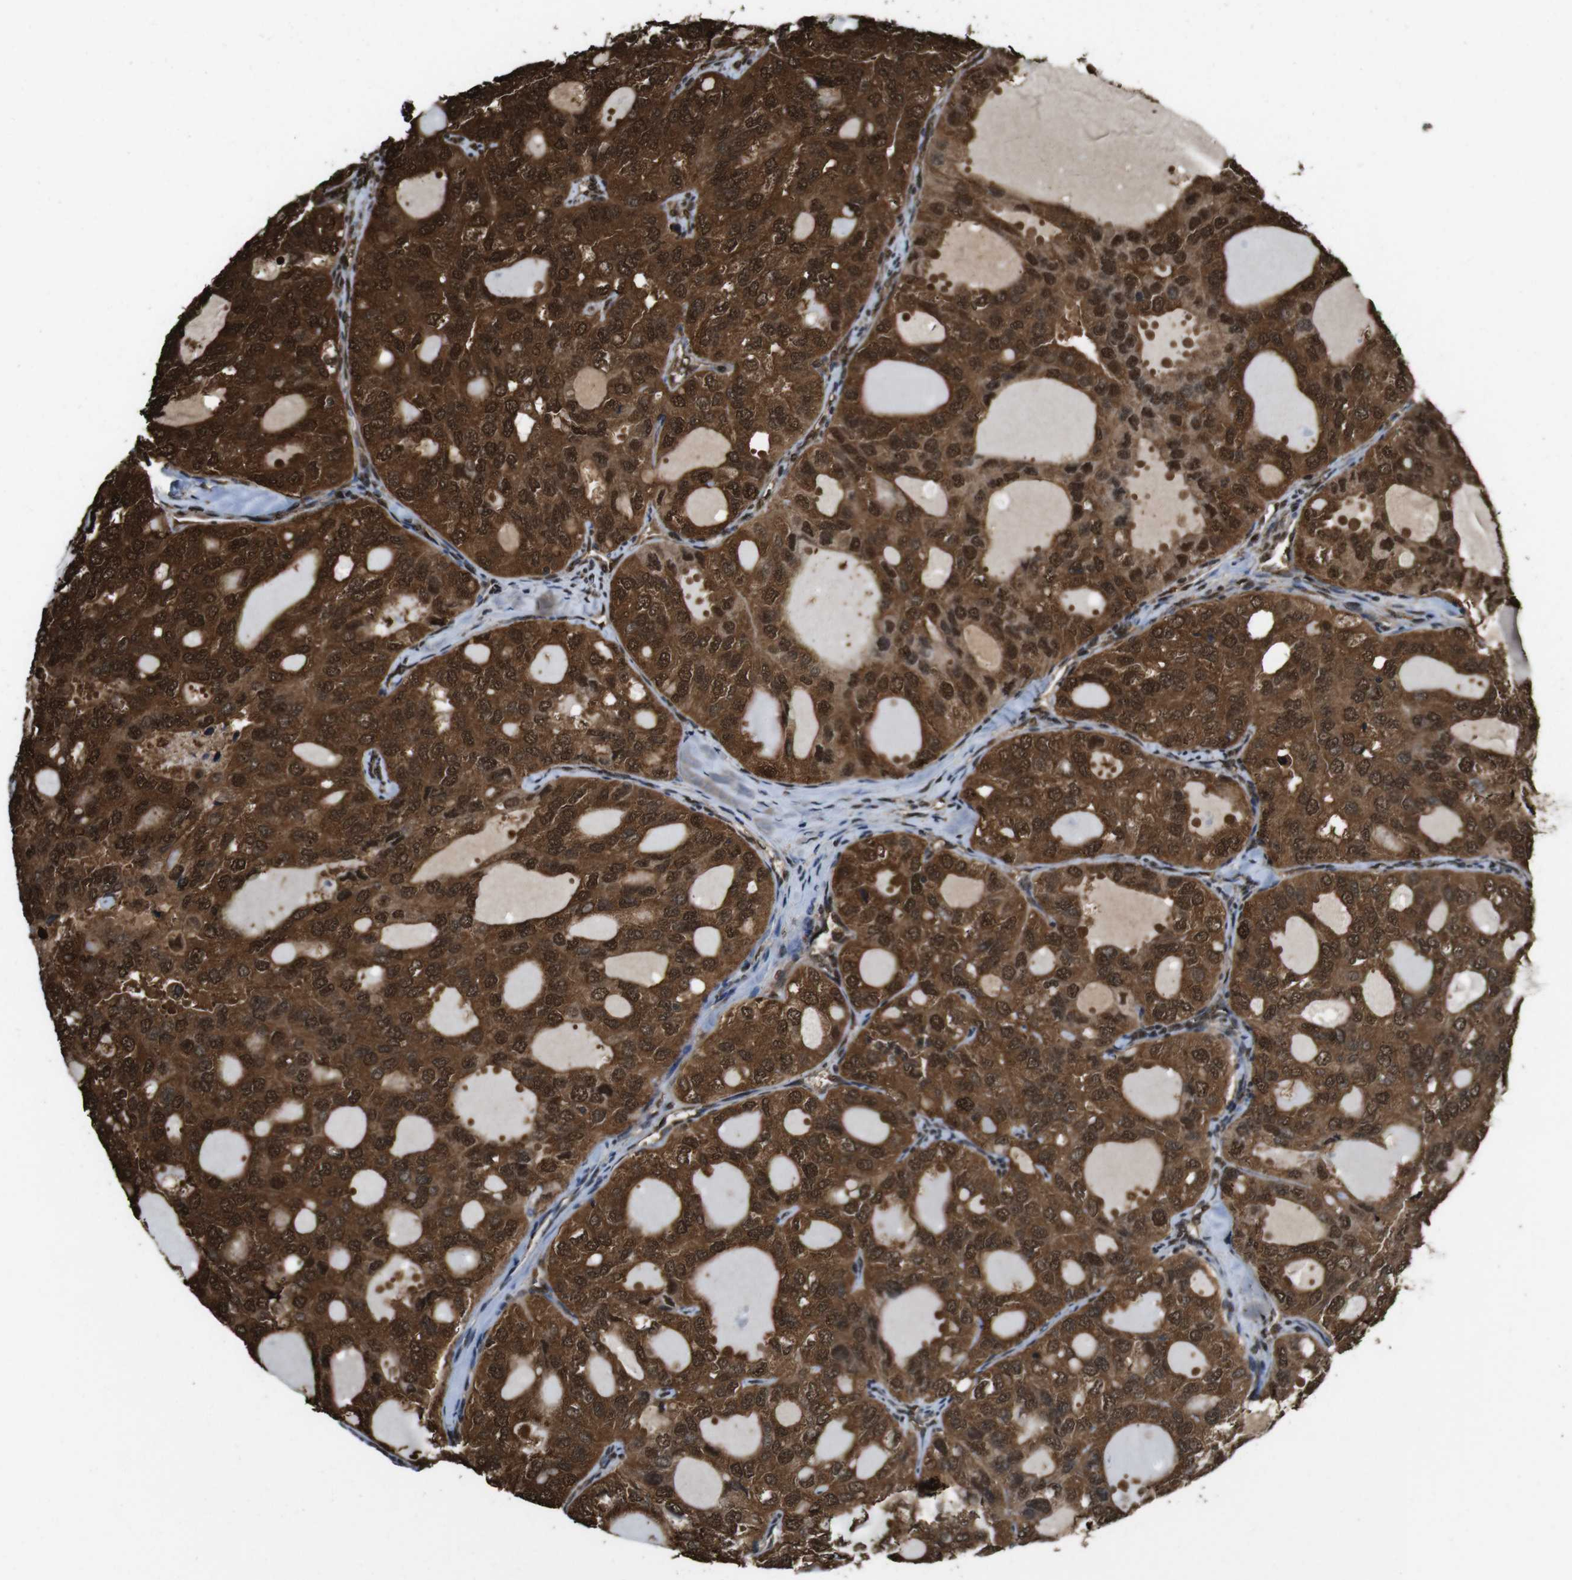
{"staining": {"intensity": "strong", "quantity": ">75%", "location": "cytoplasmic/membranous,nuclear"}, "tissue": "thyroid cancer", "cell_type": "Tumor cells", "image_type": "cancer", "snomed": [{"axis": "morphology", "description": "Follicular adenoma carcinoma, NOS"}, {"axis": "topography", "description": "Thyroid gland"}], "caption": "About >75% of tumor cells in thyroid cancer reveal strong cytoplasmic/membranous and nuclear protein staining as visualized by brown immunohistochemical staining.", "gene": "VCP", "patient": {"sex": "male", "age": 75}}